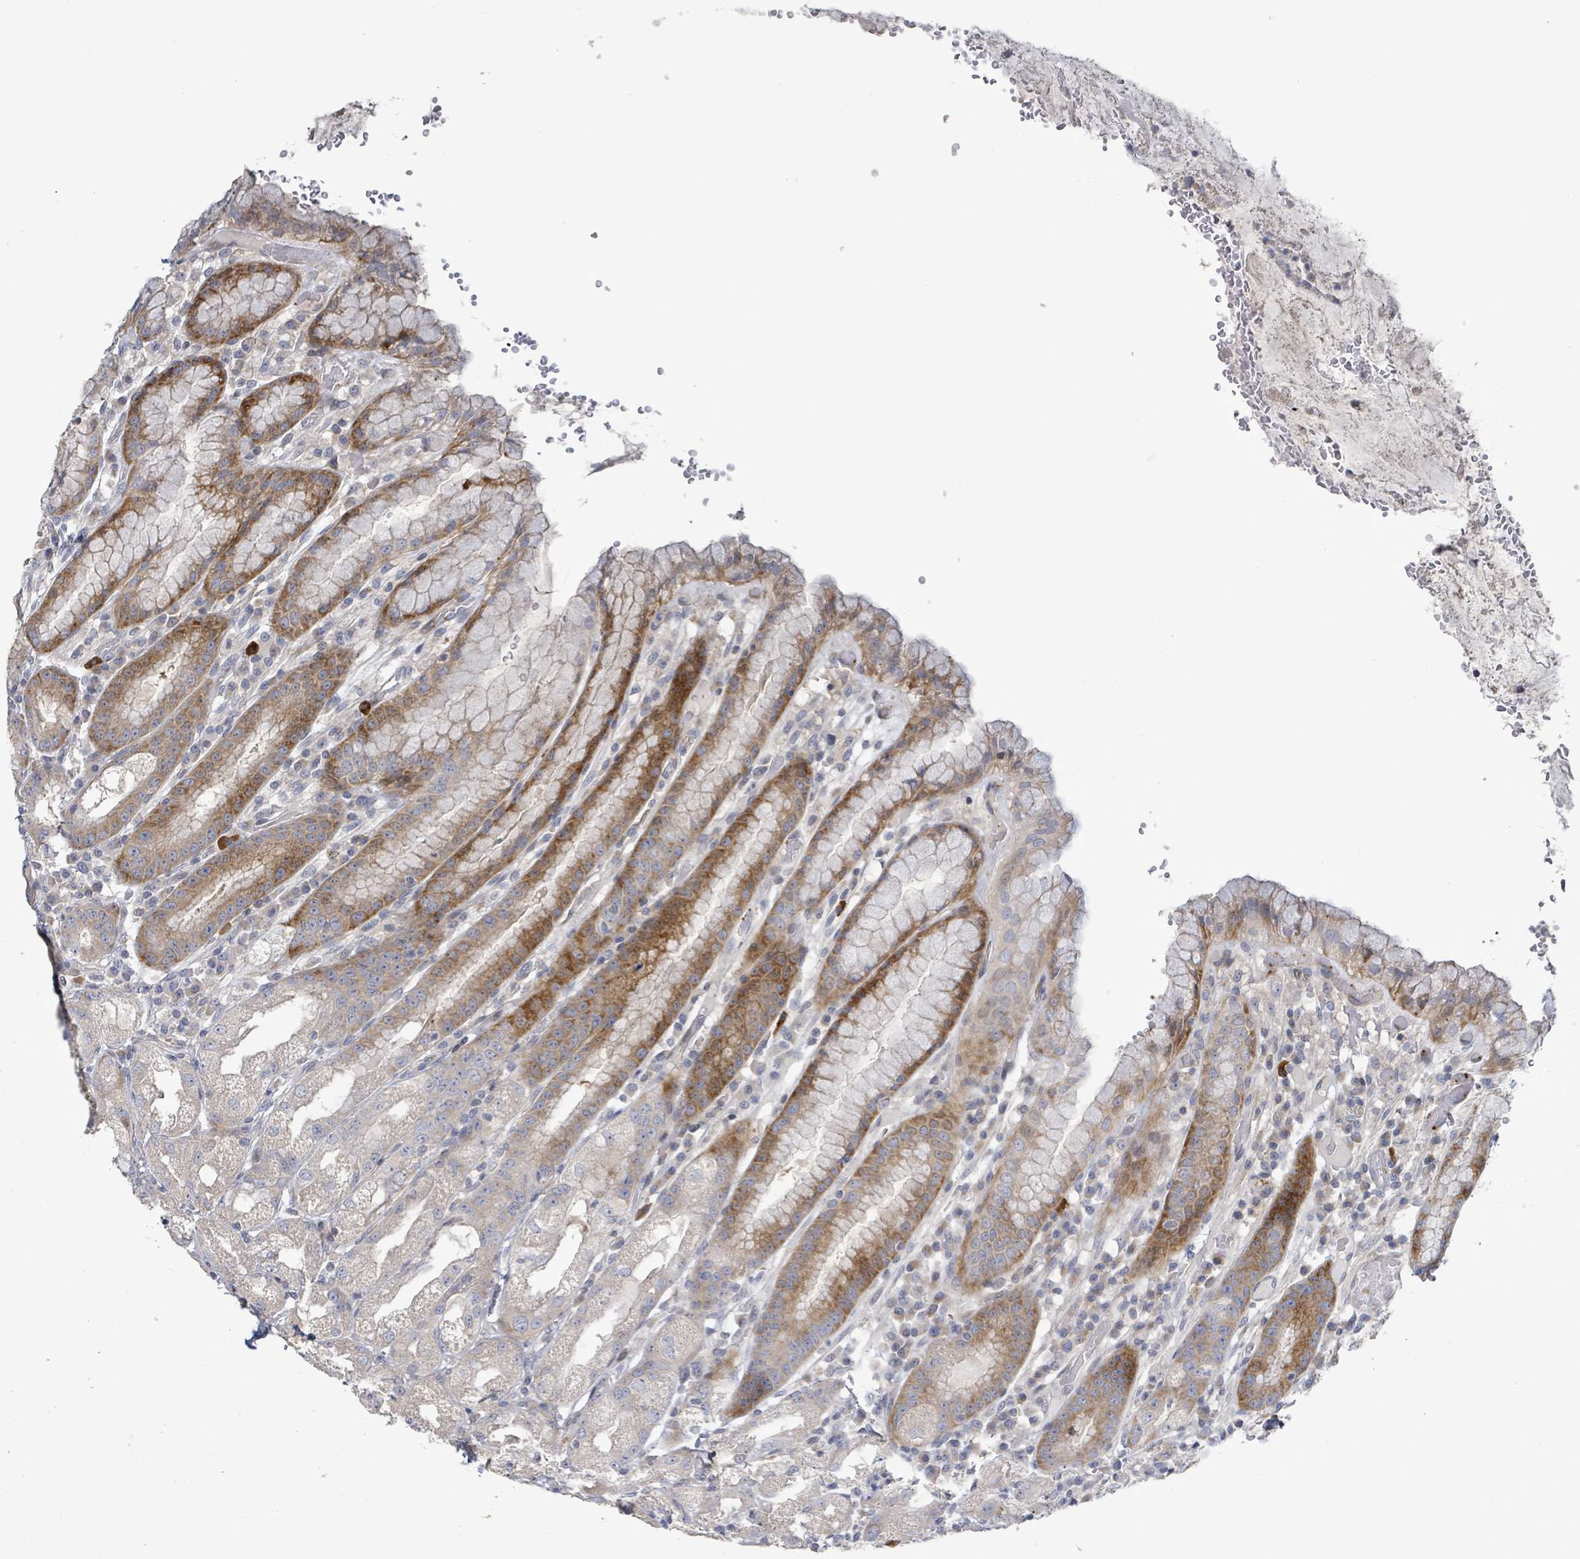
{"staining": {"intensity": "strong", "quantity": "<25%", "location": "cytoplasmic/membranous"}, "tissue": "stomach", "cell_type": "Glandular cells", "image_type": "normal", "snomed": [{"axis": "morphology", "description": "Normal tissue, NOS"}, {"axis": "topography", "description": "Stomach, upper"}], "caption": "Stomach was stained to show a protein in brown. There is medium levels of strong cytoplasmic/membranous expression in approximately <25% of glandular cells. The staining was performed using DAB (3,3'-diaminobenzidine) to visualize the protein expression in brown, while the nuclei were stained in blue with hematoxylin (Magnification: 20x).", "gene": "LILRA4", "patient": {"sex": "male", "age": 52}}